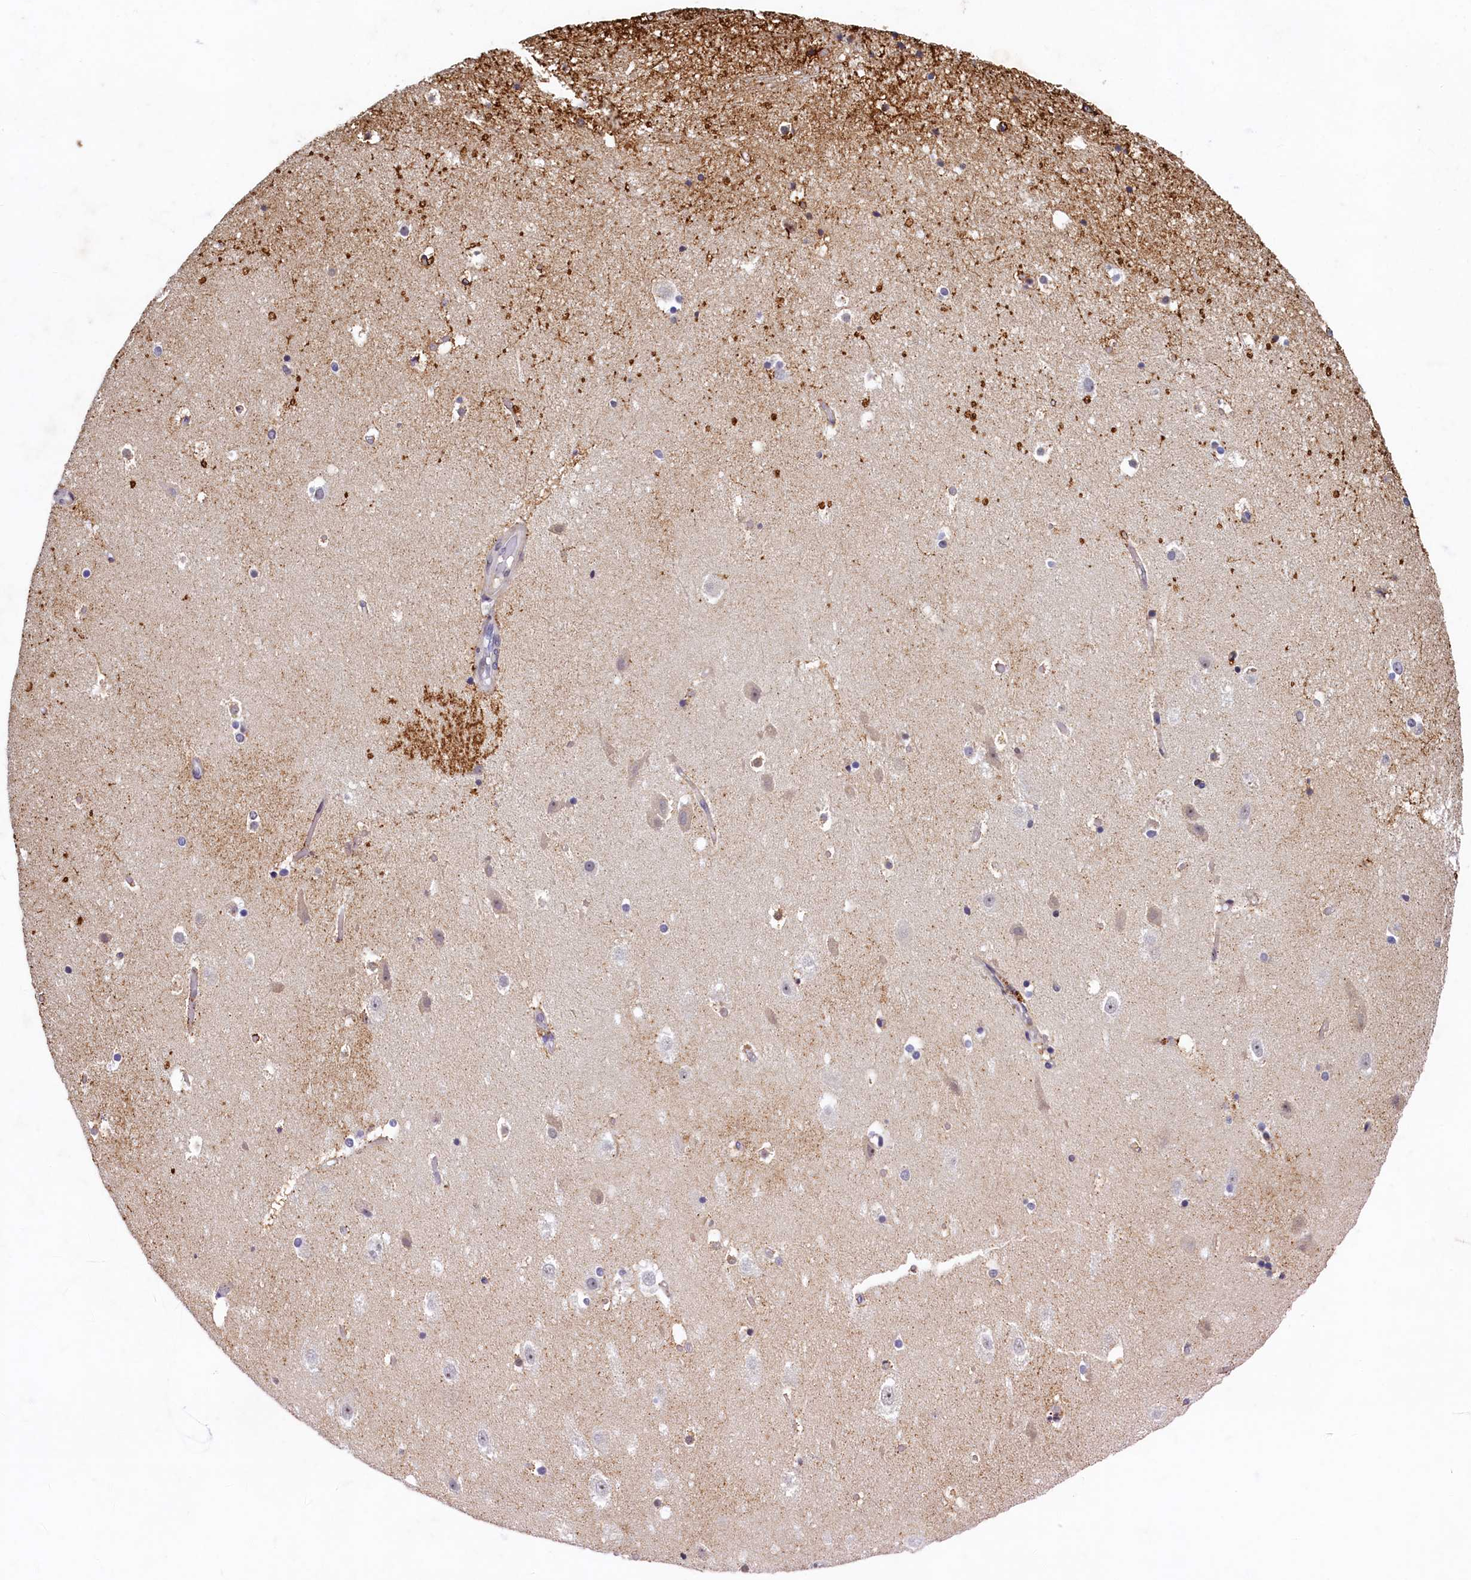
{"staining": {"intensity": "strong", "quantity": "<25%", "location": "cytoplasmic/membranous"}, "tissue": "hippocampus", "cell_type": "Glial cells", "image_type": "normal", "snomed": [{"axis": "morphology", "description": "Normal tissue, NOS"}, {"axis": "topography", "description": "Hippocampus"}], "caption": "Strong cytoplasmic/membranous protein staining is appreciated in about <25% of glial cells in hippocampus.", "gene": "LATS2", "patient": {"sex": "female", "age": 52}}